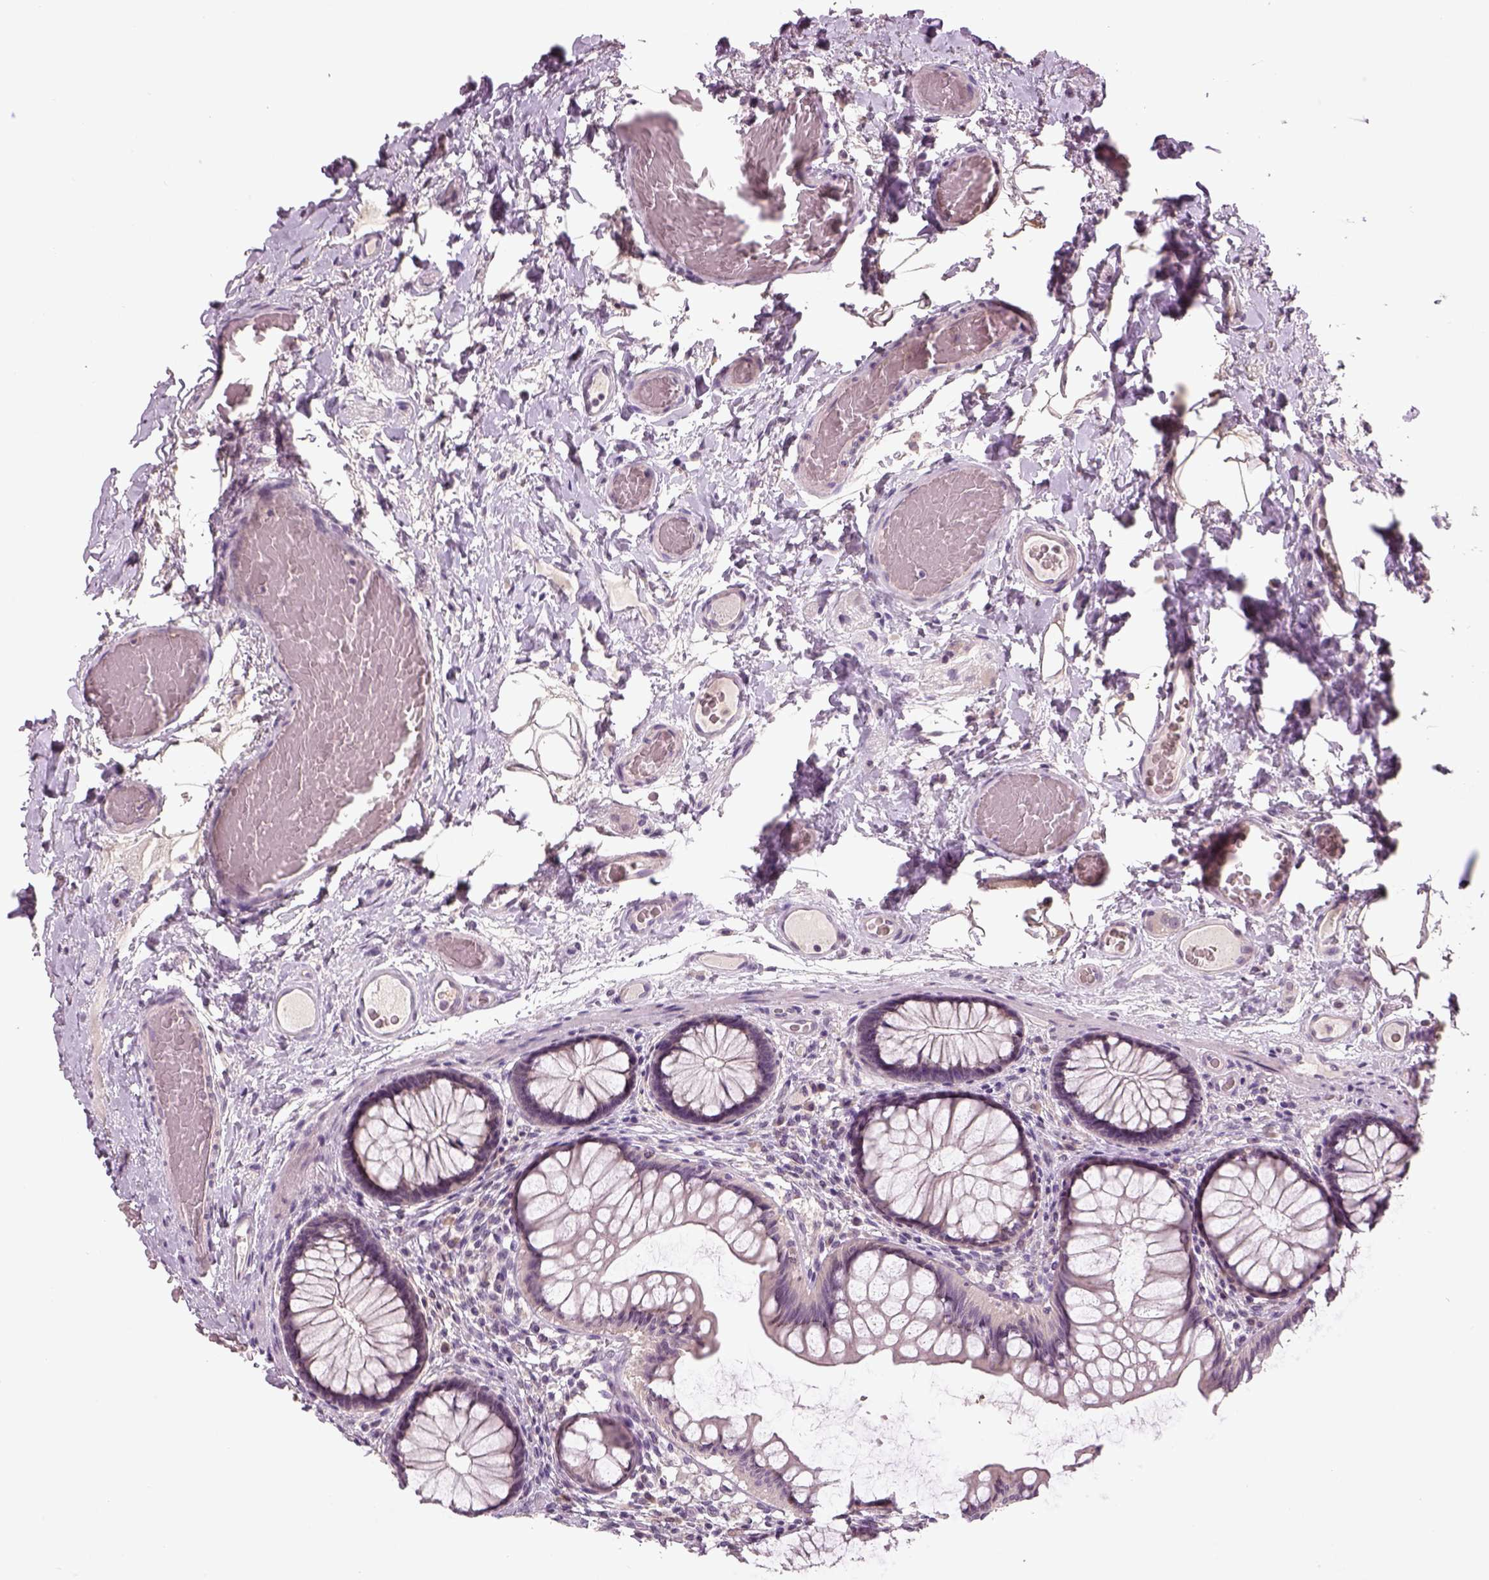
{"staining": {"intensity": "negative", "quantity": "none", "location": "none"}, "tissue": "colon", "cell_type": "Endothelial cells", "image_type": "normal", "snomed": [{"axis": "morphology", "description": "Normal tissue, NOS"}, {"axis": "topography", "description": "Colon"}], "caption": "High magnification brightfield microscopy of normal colon stained with DAB (brown) and counterstained with hematoxylin (blue): endothelial cells show no significant staining.", "gene": "GDNF", "patient": {"sex": "female", "age": 65}}